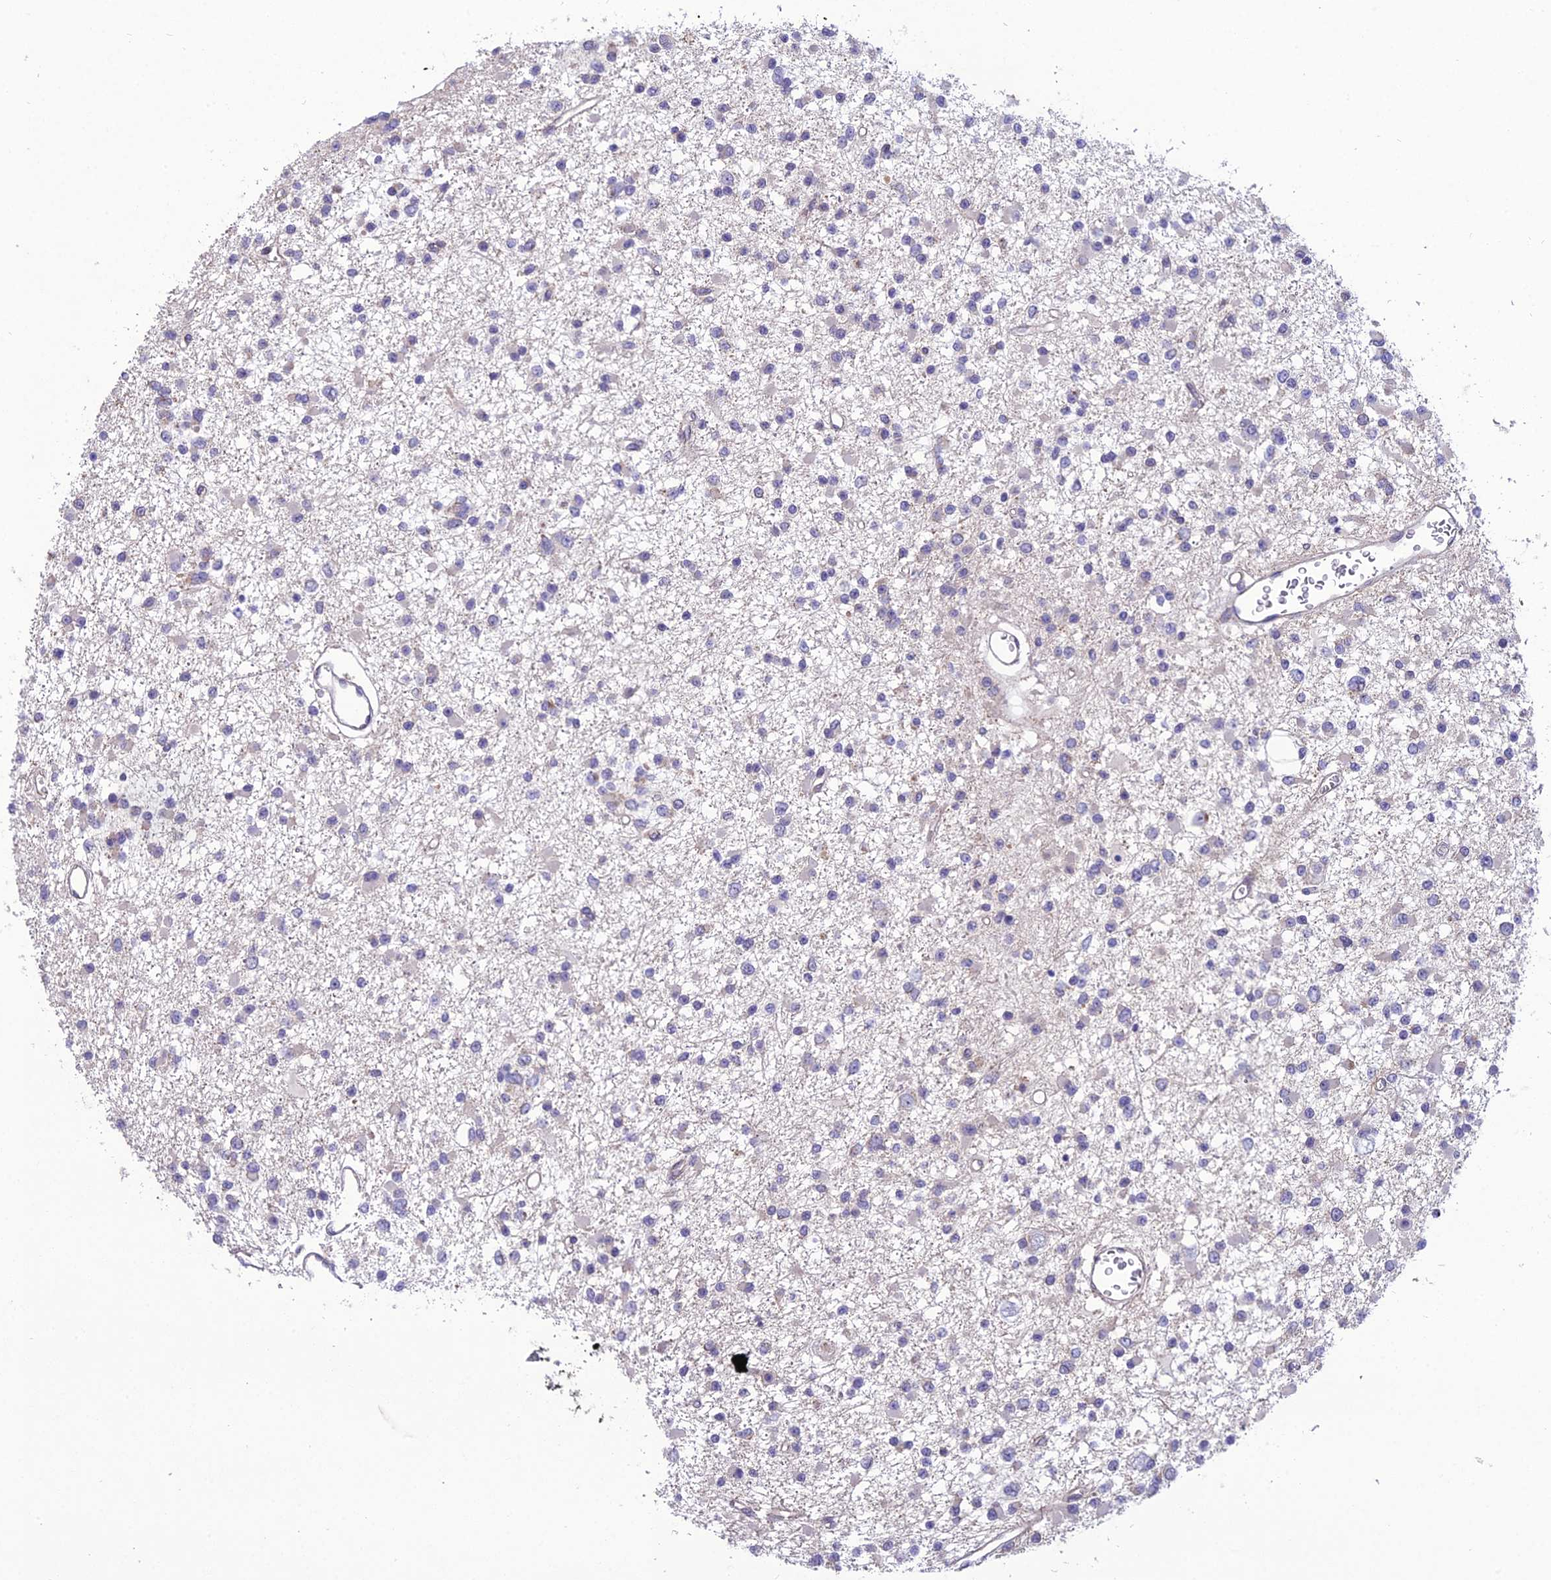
{"staining": {"intensity": "negative", "quantity": "none", "location": "none"}, "tissue": "glioma", "cell_type": "Tumor cells", "image_type": "cancer", "snomed": [{"axis": "morphology", "description": "Glioma, malignant, Low grade"}, {"axis": "topography", "description": "Brain"}], "caption": "Immunohistochemical staining of low-grade glioma (malignant) reveals no significant positivity in tumor cells. Brightfield microscopy of immunohistochemistry (IHC) stained with DAB (3,3'-diaminobenzidine) (brown) and hematoxylin (blue), captured at high magnification.", "gene": "NODAL", "patient": {"sex": "female", "age": 22}}